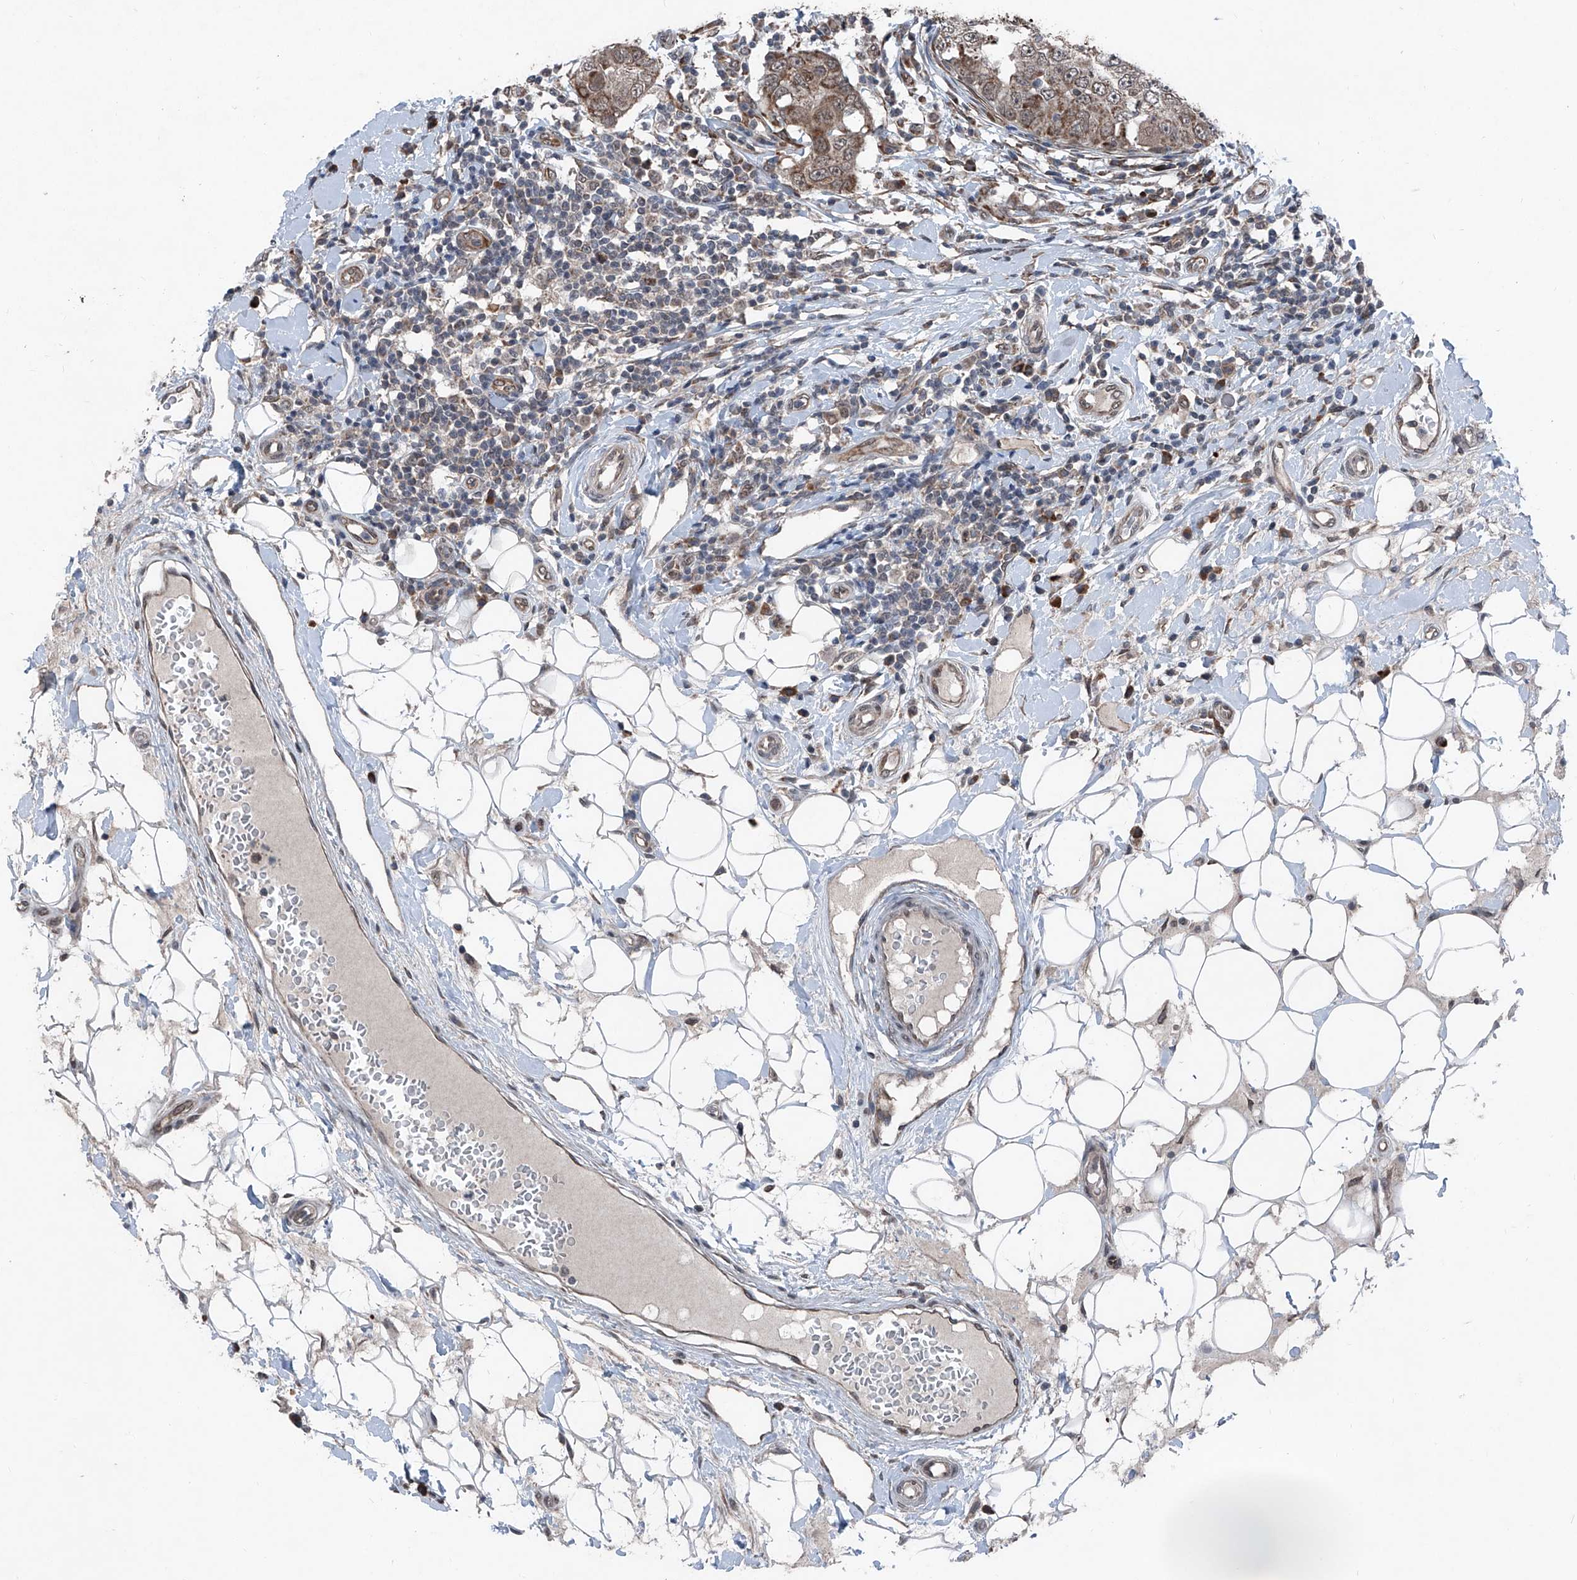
{"staining": {"intensity": "strong", "quantity": ">75%", "location": "cytoplasmic/membranous"}, "tissue": "breast cancer", "cell_type": "Tumor cells", "image_type": "cancer", "snomed": [{"axis": "morphology", "description": "Duct carcinoma"}, {"axis": "topography", "description": "Breast"}], "caption": "Tumor cells exhibit high levels of strong cytoplasmic/membranous expression in approximately >75% of cells in breast intraductal carcinoma.", "gene": "COA7", "patient": {"sex": "female", "age": 27}}